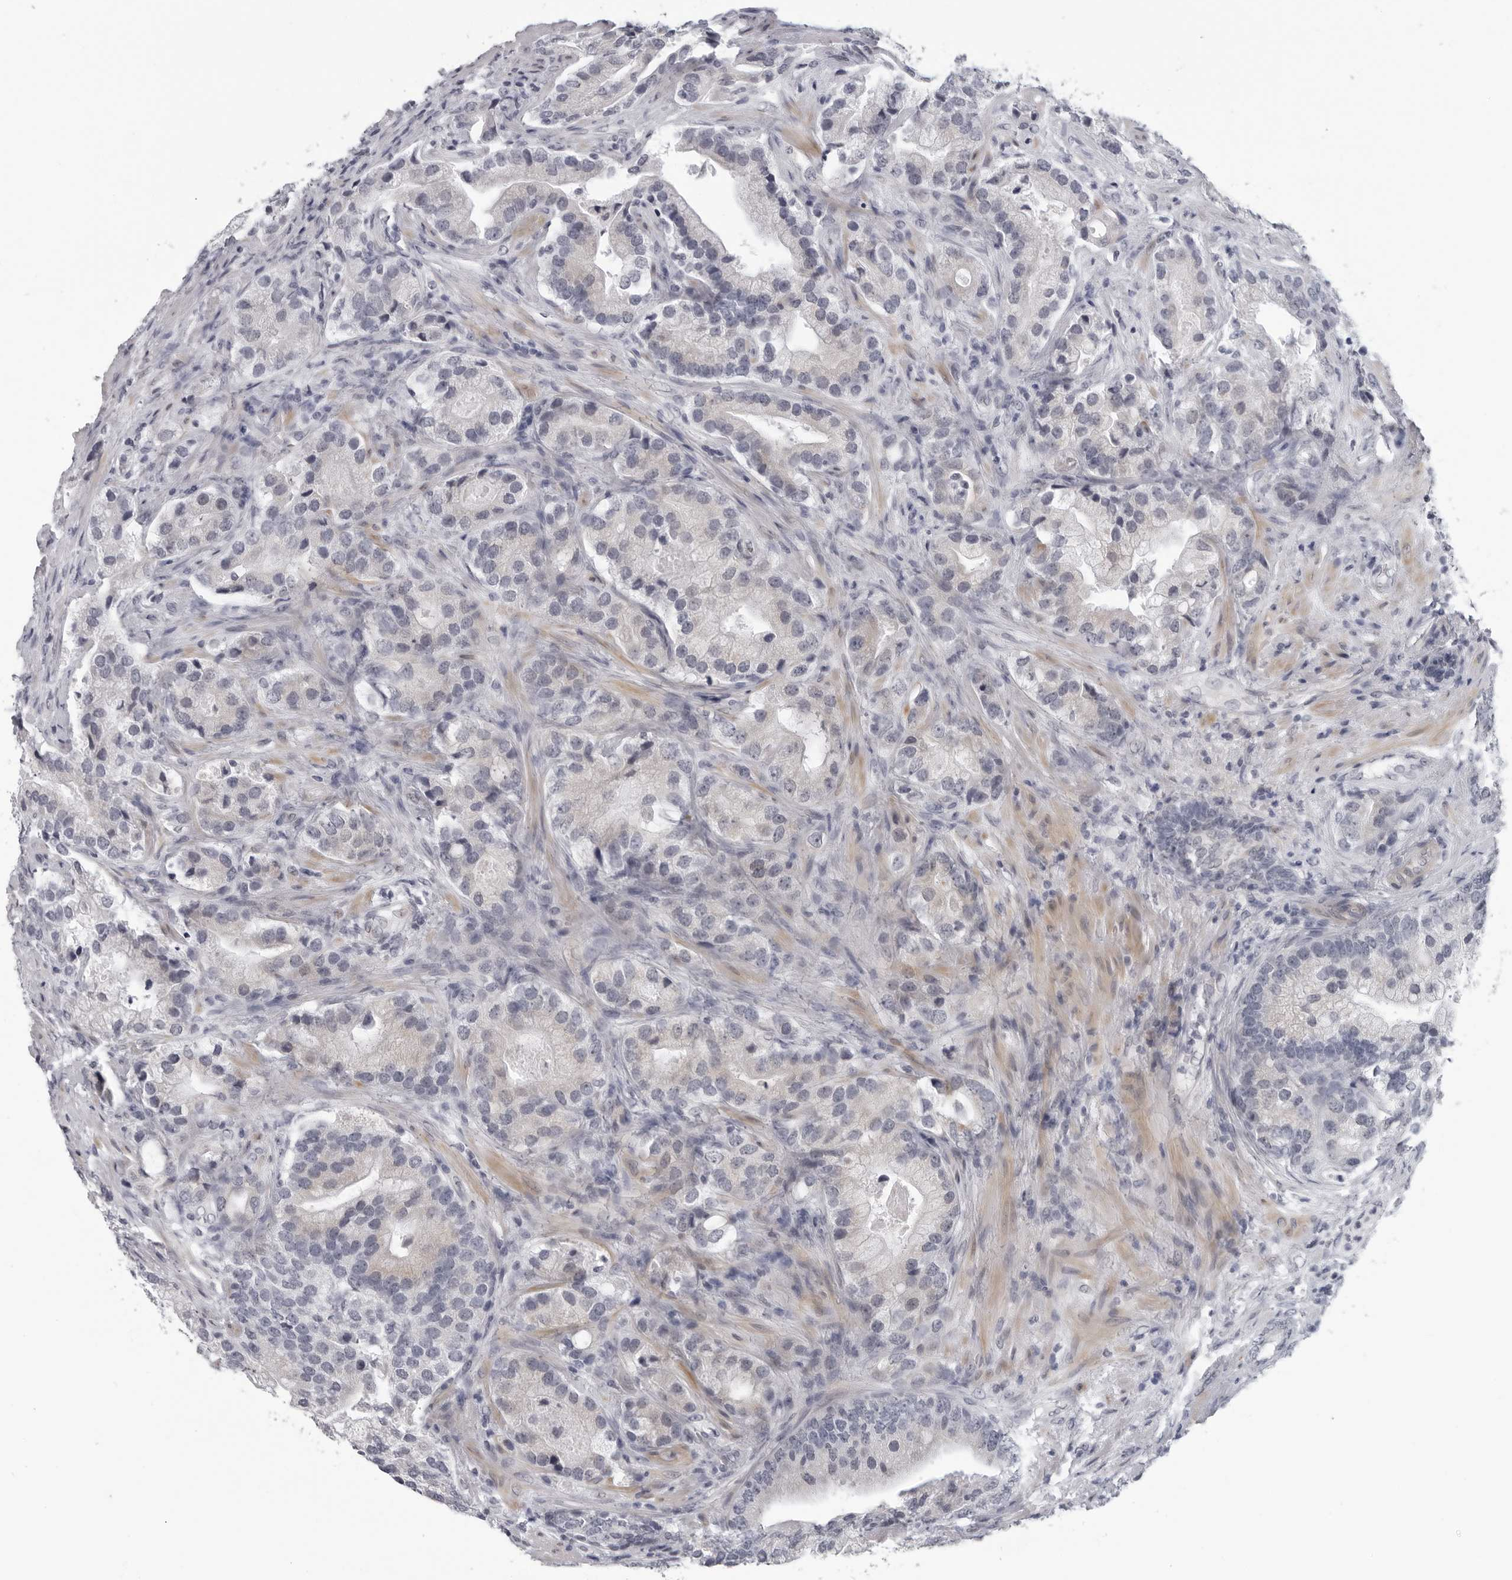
{"staining": {"intensity": "negative", "quantity": "none", "location": "none"}, "tissue": "prostate cancer", "cell_type": "Tumor cells", "image_type": "cancer", "snomed": [{"axis": "morphology", "description": "Adenocarcinoma, High grade"}, {"axis": "topography", "description": "Prostate"}], "caption": "This is a histopathology image of IHC staining of prostate adenocarcinoma (high-grade), which shows no staining in tumor cells.", "gene": "OPLAH", "patient": {"sex": "male", "age": 70}}